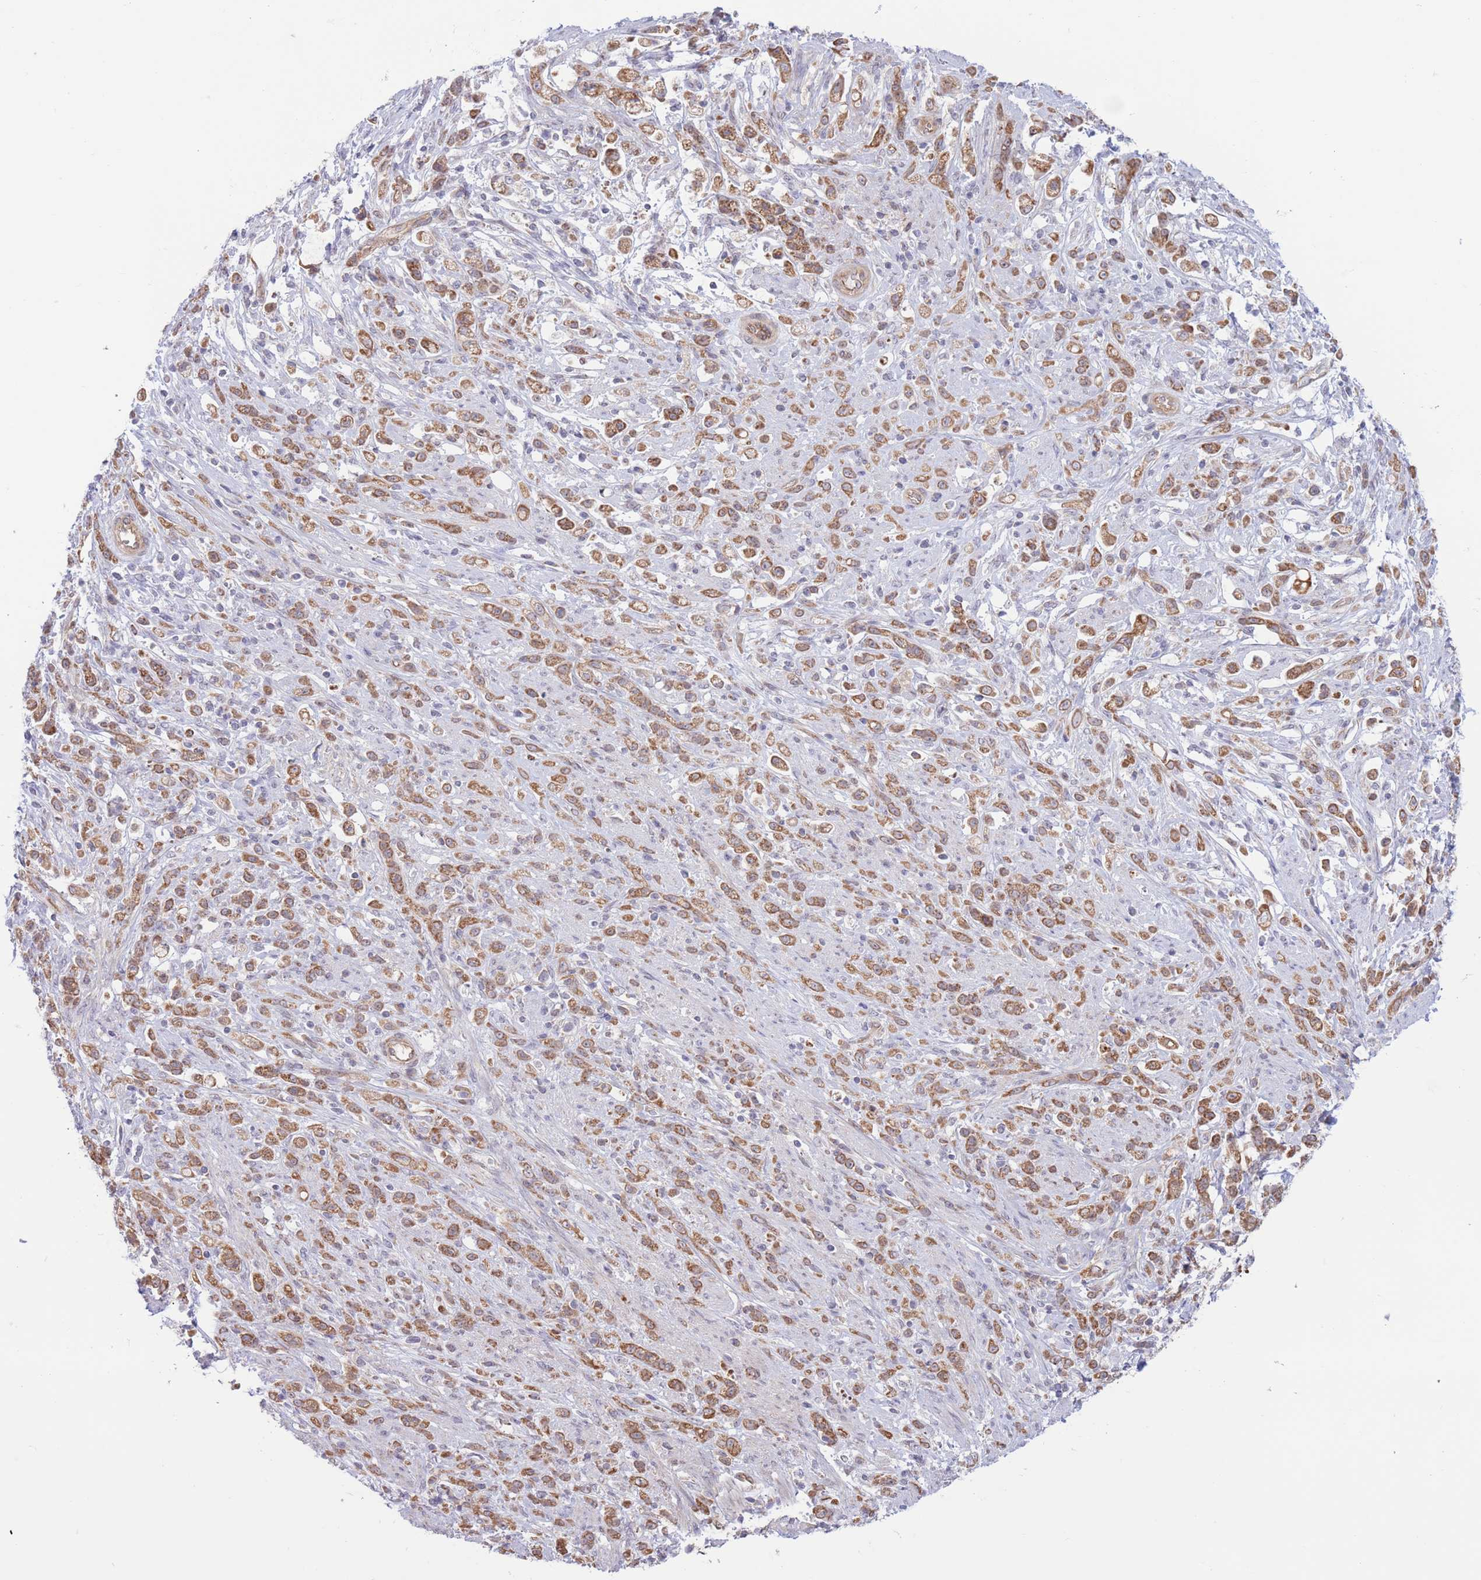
{"staining": {"intensity": "moderate", "quantity": ">75%", "location": "cytoplasmic/membranous"}, "tissue": "stomach cancer", "cell_type": "Tumor cells", "image_type": "cancer", "snomed": [{"axis": "morphology", "description": "Adenocarcinoma, NOS"}, {"axis": "topography", "description": "Stomach"}], "caption": "Immunohistochemical staining of human adenocarcinoma (stomach) reveals medium levels of moderate cytoplasmic/membranous positivity in approximately >75% of tumor cells.", "gene": "MRPS31", "patient": {"sex": "female", "age": 60}}